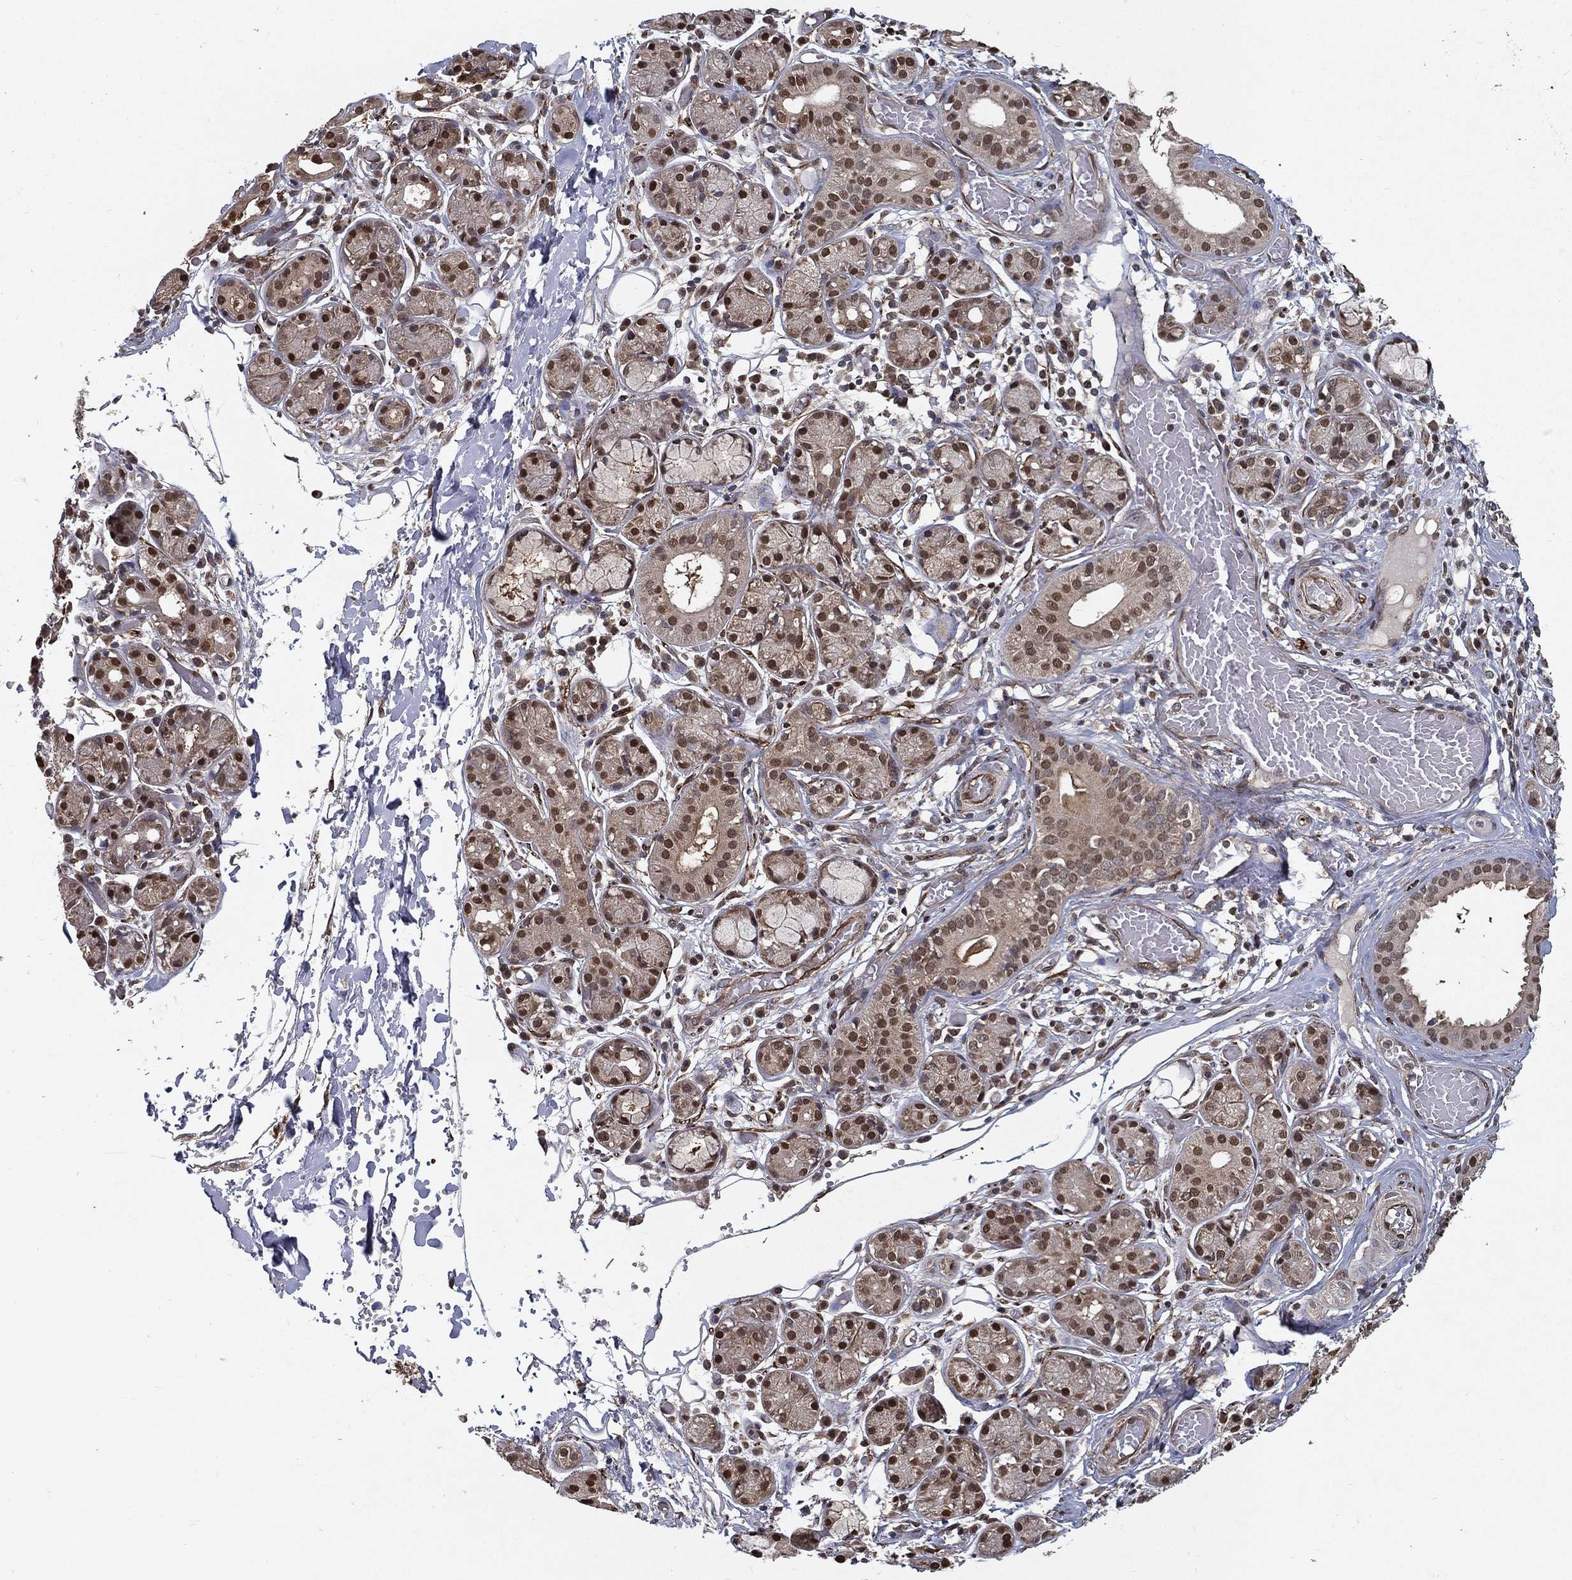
{"staining": {"intensity": "strong", "quantity": "25%-75%", "location": "nuclear"}, "tissue": "salivary gland", "cell_type": "Glandular cells", "image_type": "normal", "snomed": [{"axis": "morphology", "description": "Normal tissue, NOS"}, {"axis": "topography", "description": "Salivary gland"}, {"axis": "topography", "description": "Peripheral nerve tissue"}], "caption": "Immunohistochemical staining of normal salivary gland demonstrates 25%-75% levels of strong nuclear protein expression in about 25%-75% of glandular cells. The staining was performed using DAB to visualize the protein expression in brown, while the nuclei were stained in blue with hematoxylin (Magnification: 20x).", "gene": "CERS2", "patient": {"sex": "male", "age": 71}}